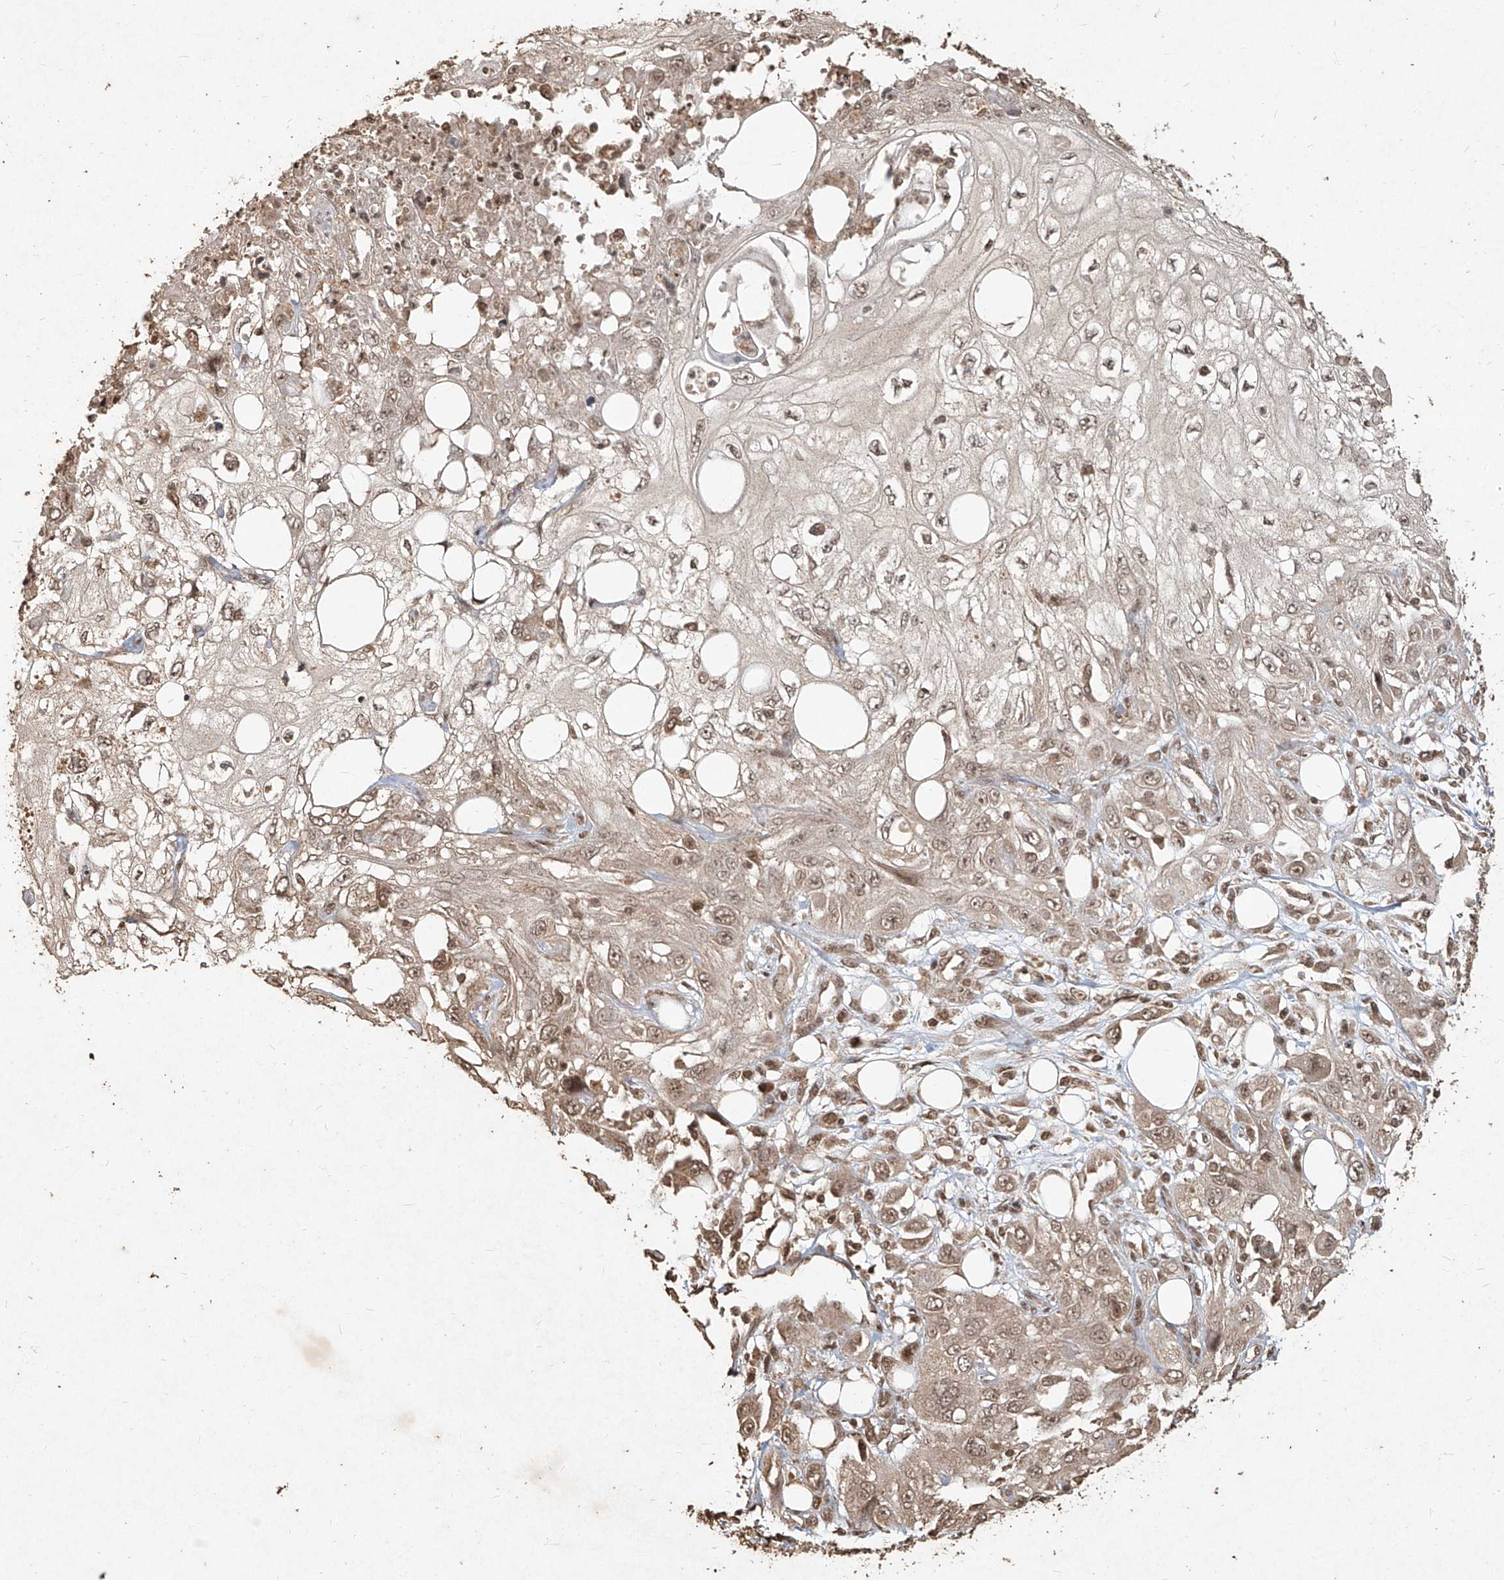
{"staining": {"intensity": "weak", "quantity": ">75%", "location": "nuclear"}, "tissue": "skin cancer", "cell_type": "Tumor cells", "image_type": "cancer", "snomed": [{"axis": "morphology", "description": "Squamous cell carcinoma, NOS"}, {"axis": "topography", "description": "Skin"}], "caption": "This photomicrograph displays skin cancer (squamous cell carcinoma) stained with IHC to label a protein in brown. The nuclear of tumor cells show weak positivity for the protein. Nuclei are counter-stained blue.", "gene": "UBE2K", "patient": {"sex": "male", "age": 75}}